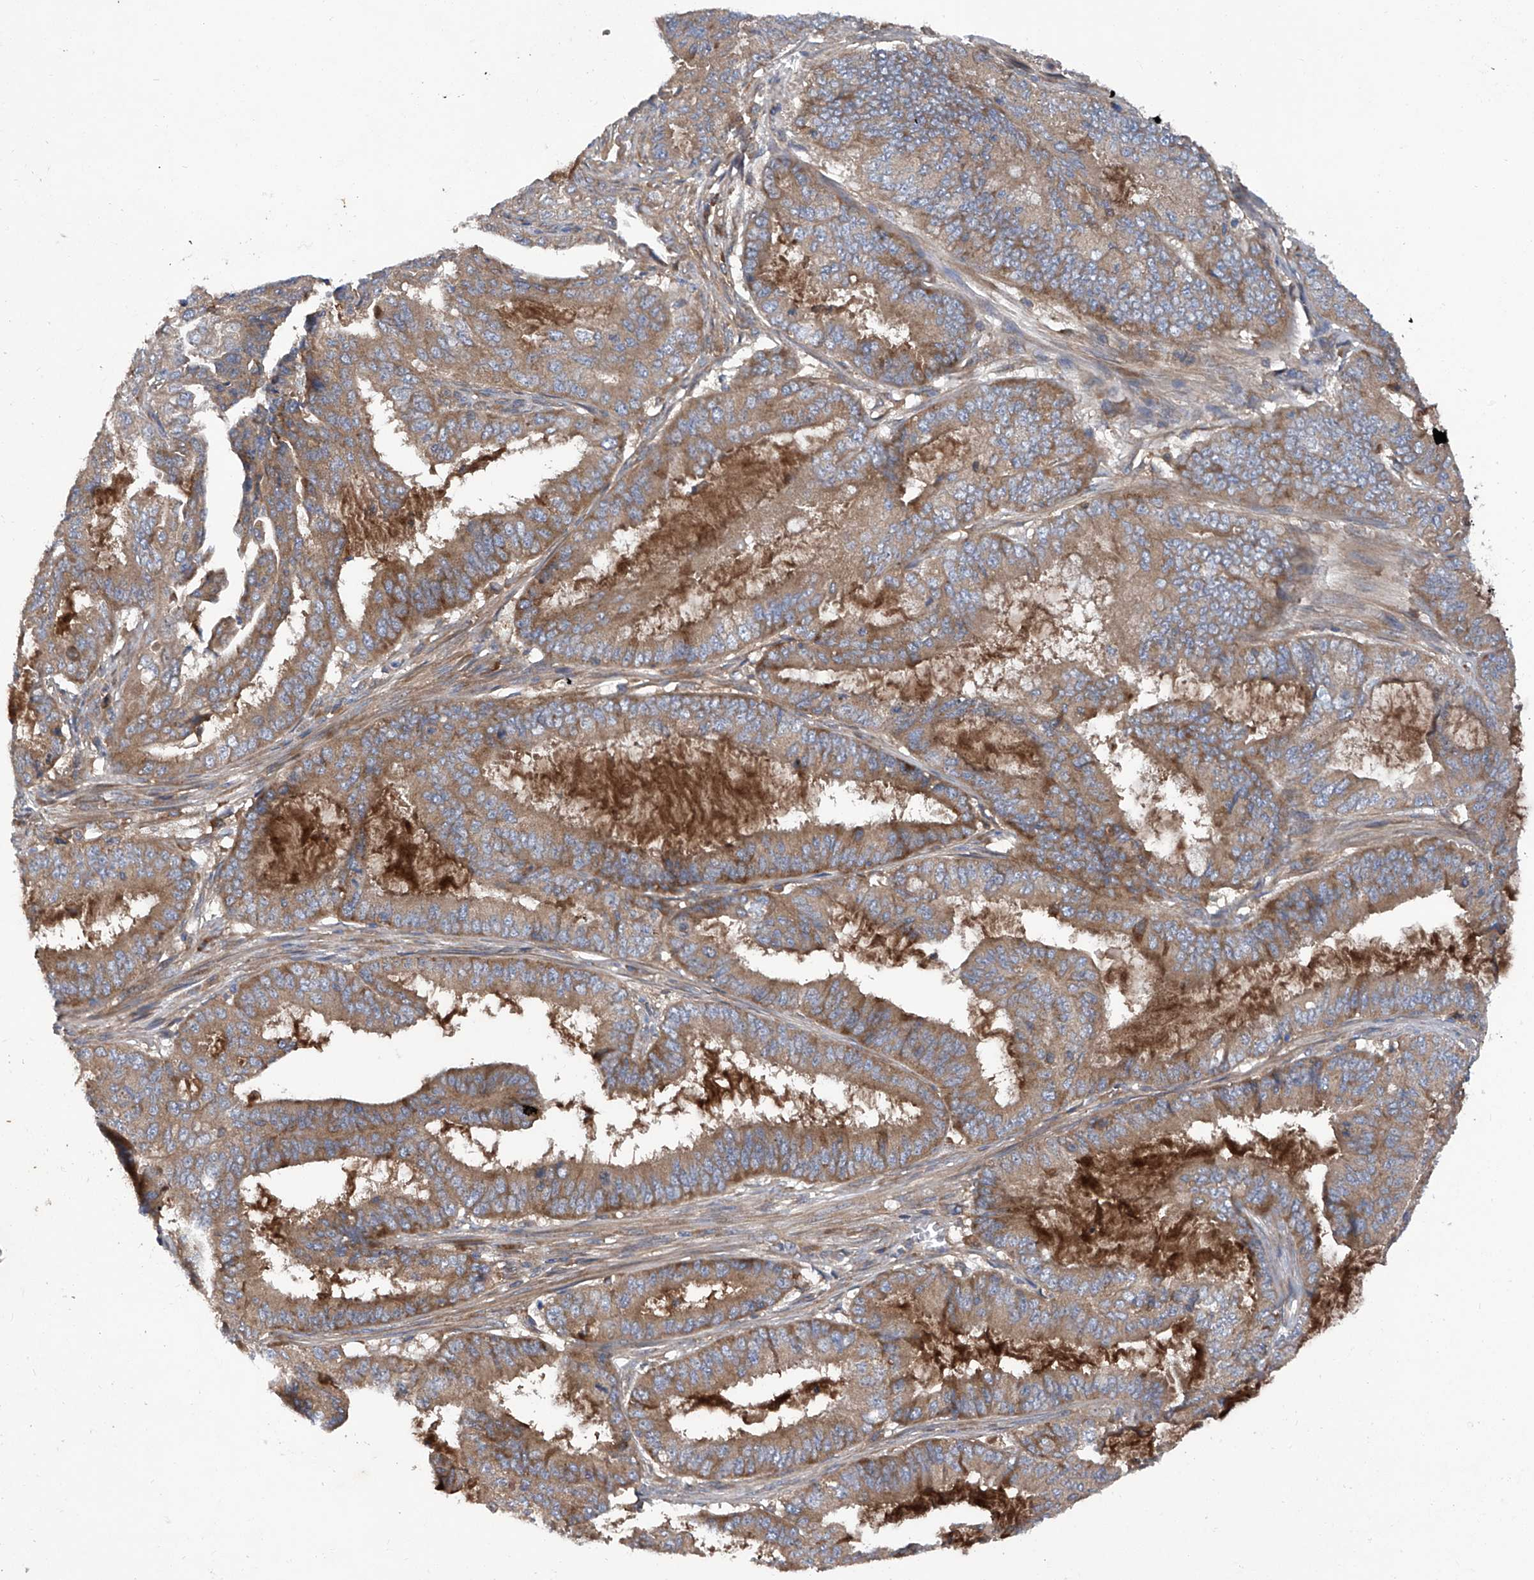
{"staining": {"intensity": "moderate", "quantity": ">75%", "location": "cytoplasmic/membranous"}, "tissue": "endometrial cancer", "cell_type": "Tumor cells", "image_type": "cancer", "snomed": [{"axis": "morphology", "description": "Adenocarcinoma, NOS"}, {"axis": "topography", "description": "Endometrium"}], "caption": "Human endometrial cancer stained with a brown dye exhibits moderate cytoplasmic/membranous positive positivity in approximately >75% of tumor cells.", "gene": "ASCC3", "patient": {"sex": "female", "age": 51}}